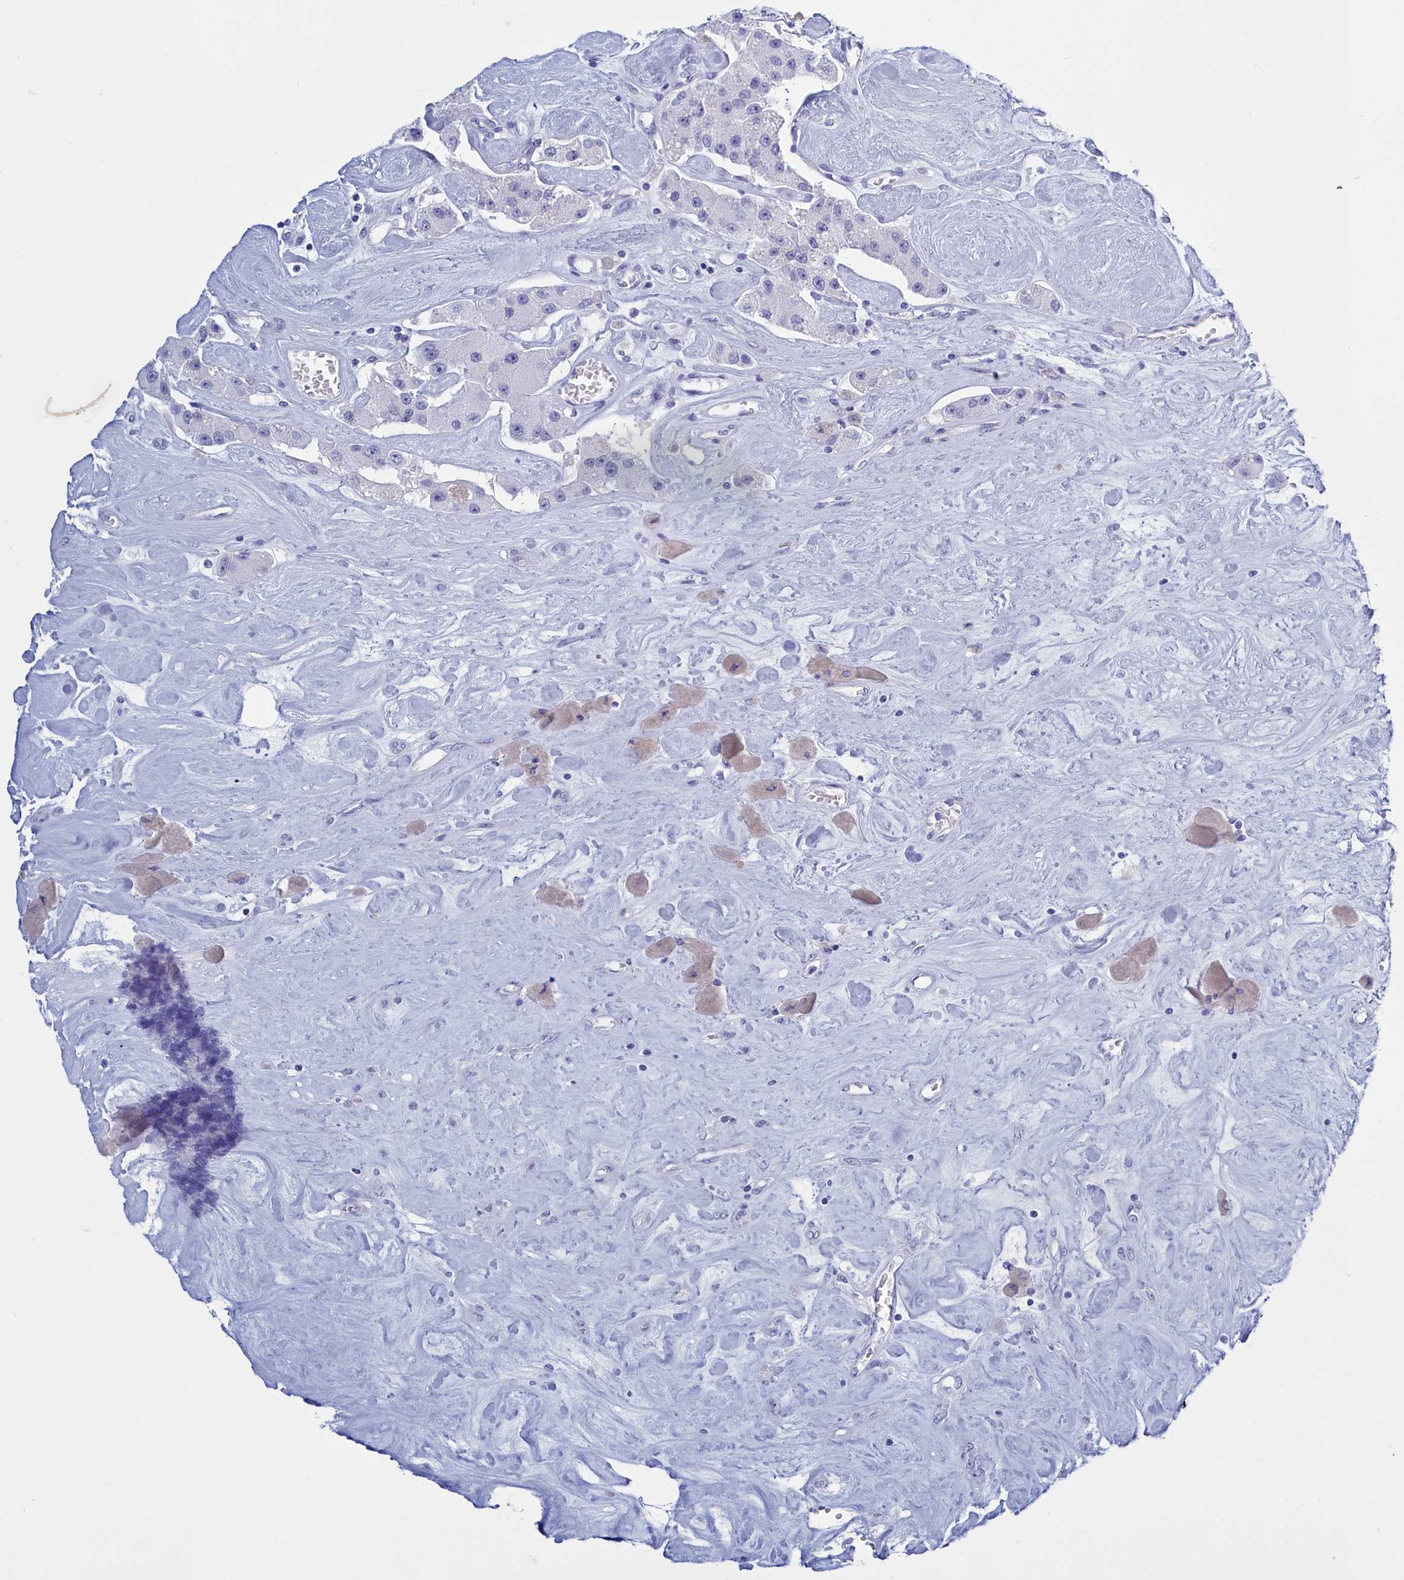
{"staining": {"intensity": "negative", "quantity": "none", "location": "none"}, "tissue": "carcinoid", "cell_type": "Tumor cells", "image_type": "cancer", "snomed": [{"axis": "morphology", "description": "Carcinoid, malignant, NOS"}, {"axis": "topography", "description": "Pancreas"}], "caption": "Immunohistochemical staining of human carcinoid displays no significant expression in tumor cells.", "gene": "TMEM97", "patient": {"sex": "male", "age": 41}}